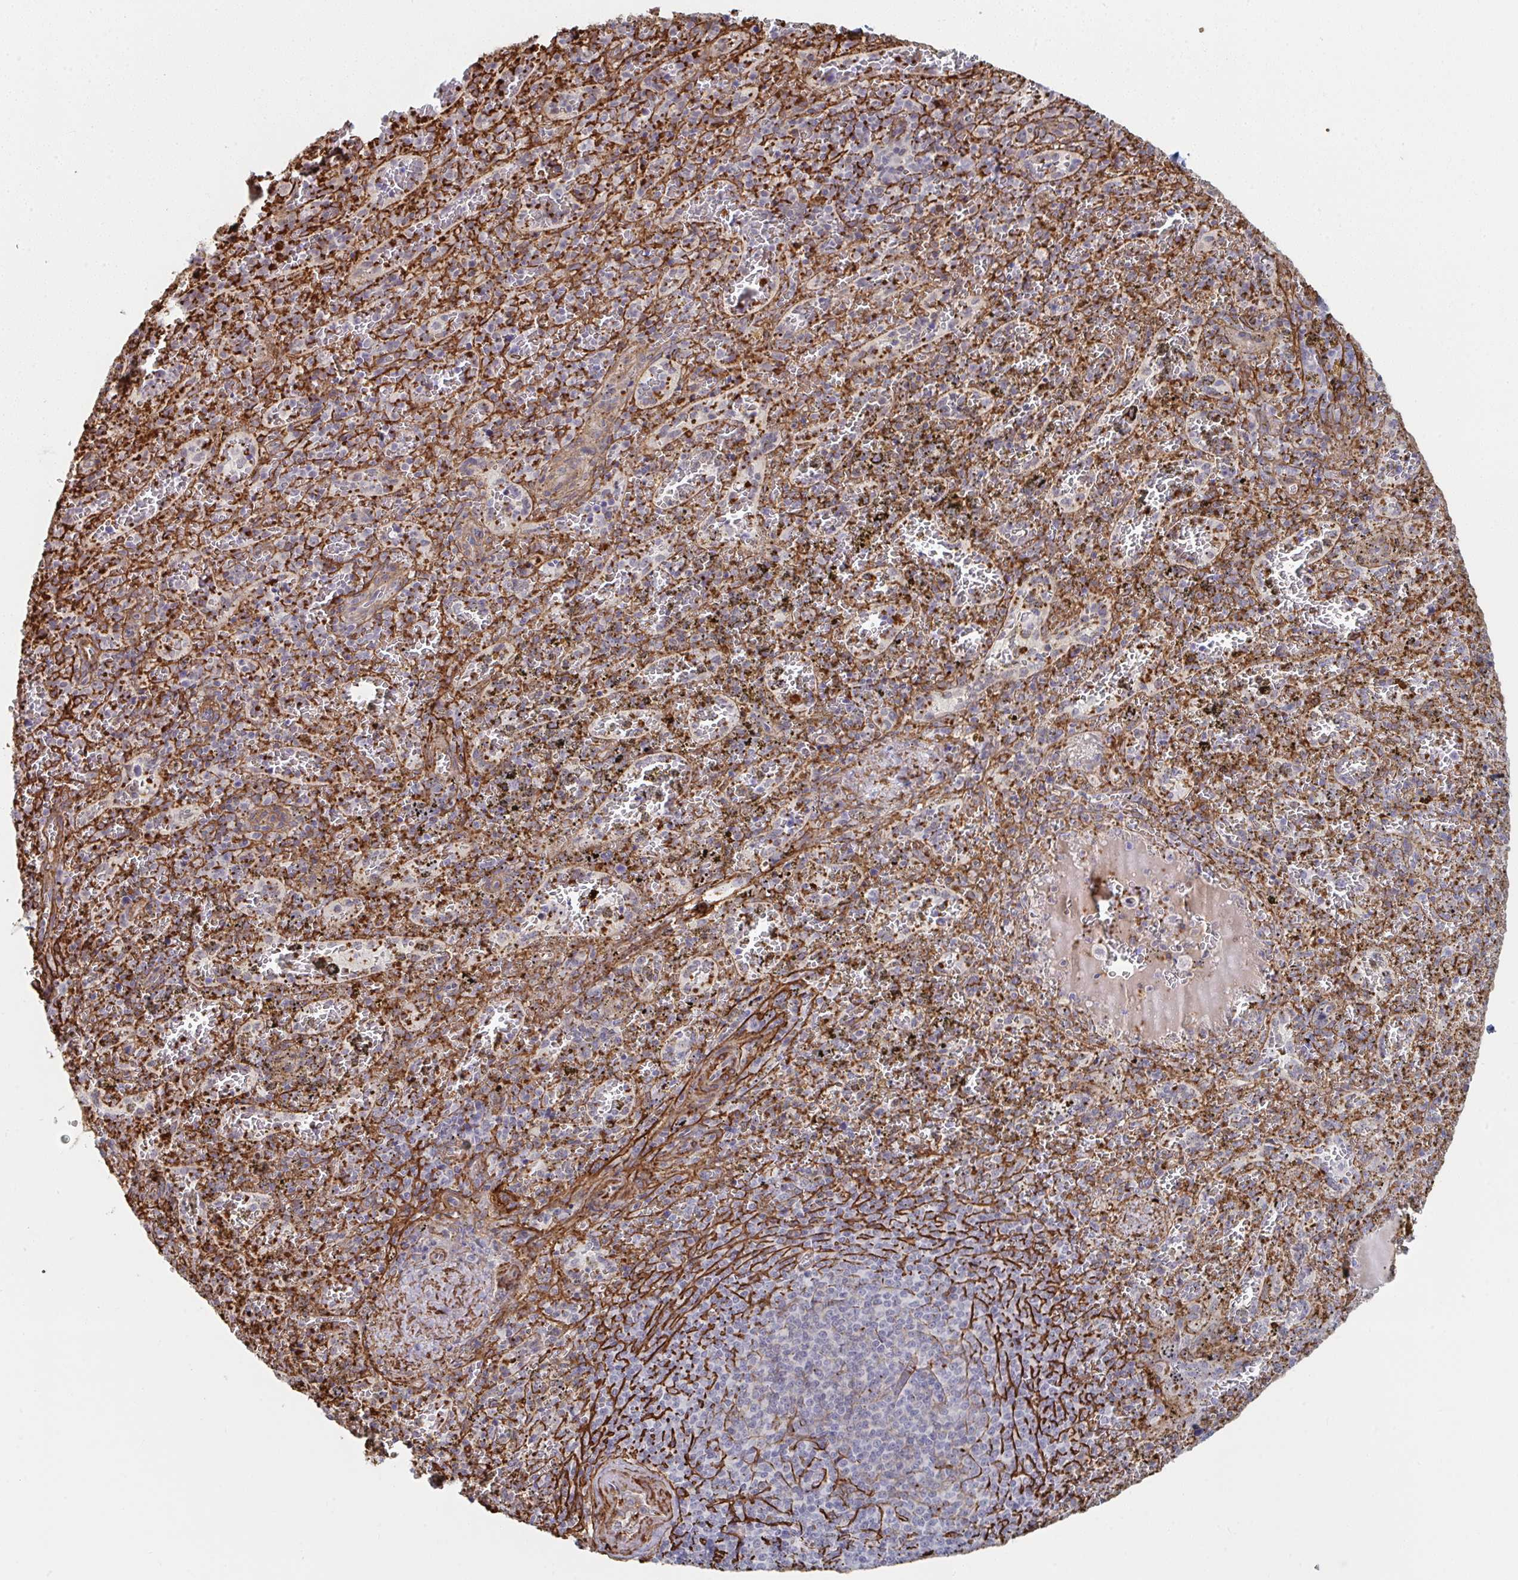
{"staining": {"intensity": "negative", "quantity": "none", "location": "none"}, "tissue": "spleen", "cell_type": "Cells in red pulp", "image_type": "normal", "snomed": [{"axis": "morphology", "description": "Normal tissue, NOS"}, {"axis": "topography", "description": "Spleen"}], "caption": "Immunohistochemistry (IHC) image of benign spleen: spleen stained with DAB exhibits no significant protein staining in cells in red pulp. Nuclei are stained in blue.", "gene": "NEURL4", "patient": {"sex": "female", "age": 50}}